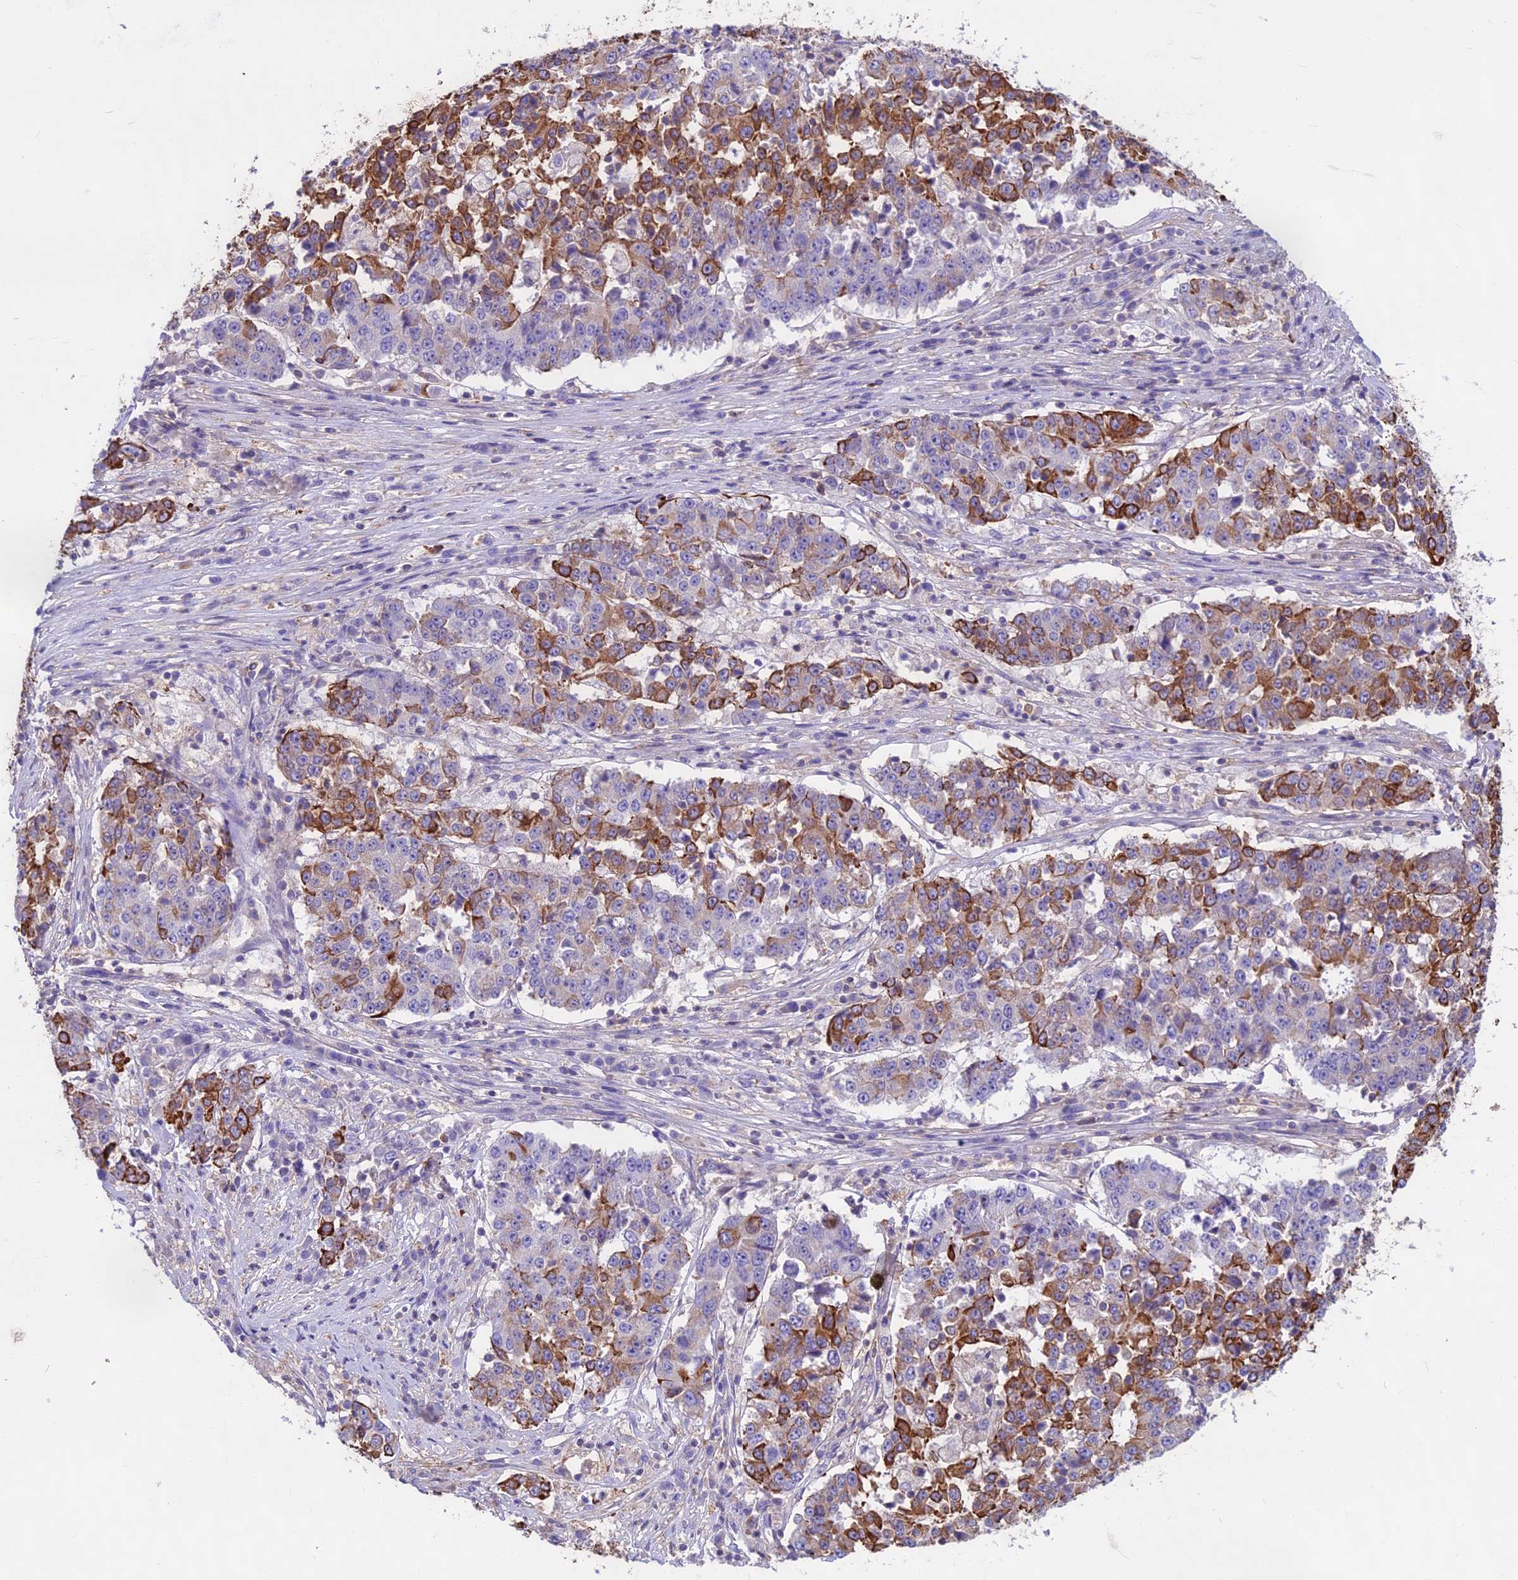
{"staining": {"intensity": "strong", "quantity": "25%-75%", "location": "cytoplasmic/membranous"}, "tissue": "stomach cancer", "cell_type": "Tumor cells", "image_type": "cancer", "snomed": [{"axis": "morphology", "description": "Adenocarcinoma, NOS"}, {"axis": "topography", "description": "Stomach"}], "caption": "Immunohistochemical staining of human stomach cancer exhibits strong cytoplasmic/membranous protein staining in about 25%-75% of tumor cells. The staining is performed using DAB brown chromogen to label protein expression. The nuclei are counter-stained blue using hematoxylin.", "gene": "CDAN1", "patient": {"sex": "male", "age": 59}}